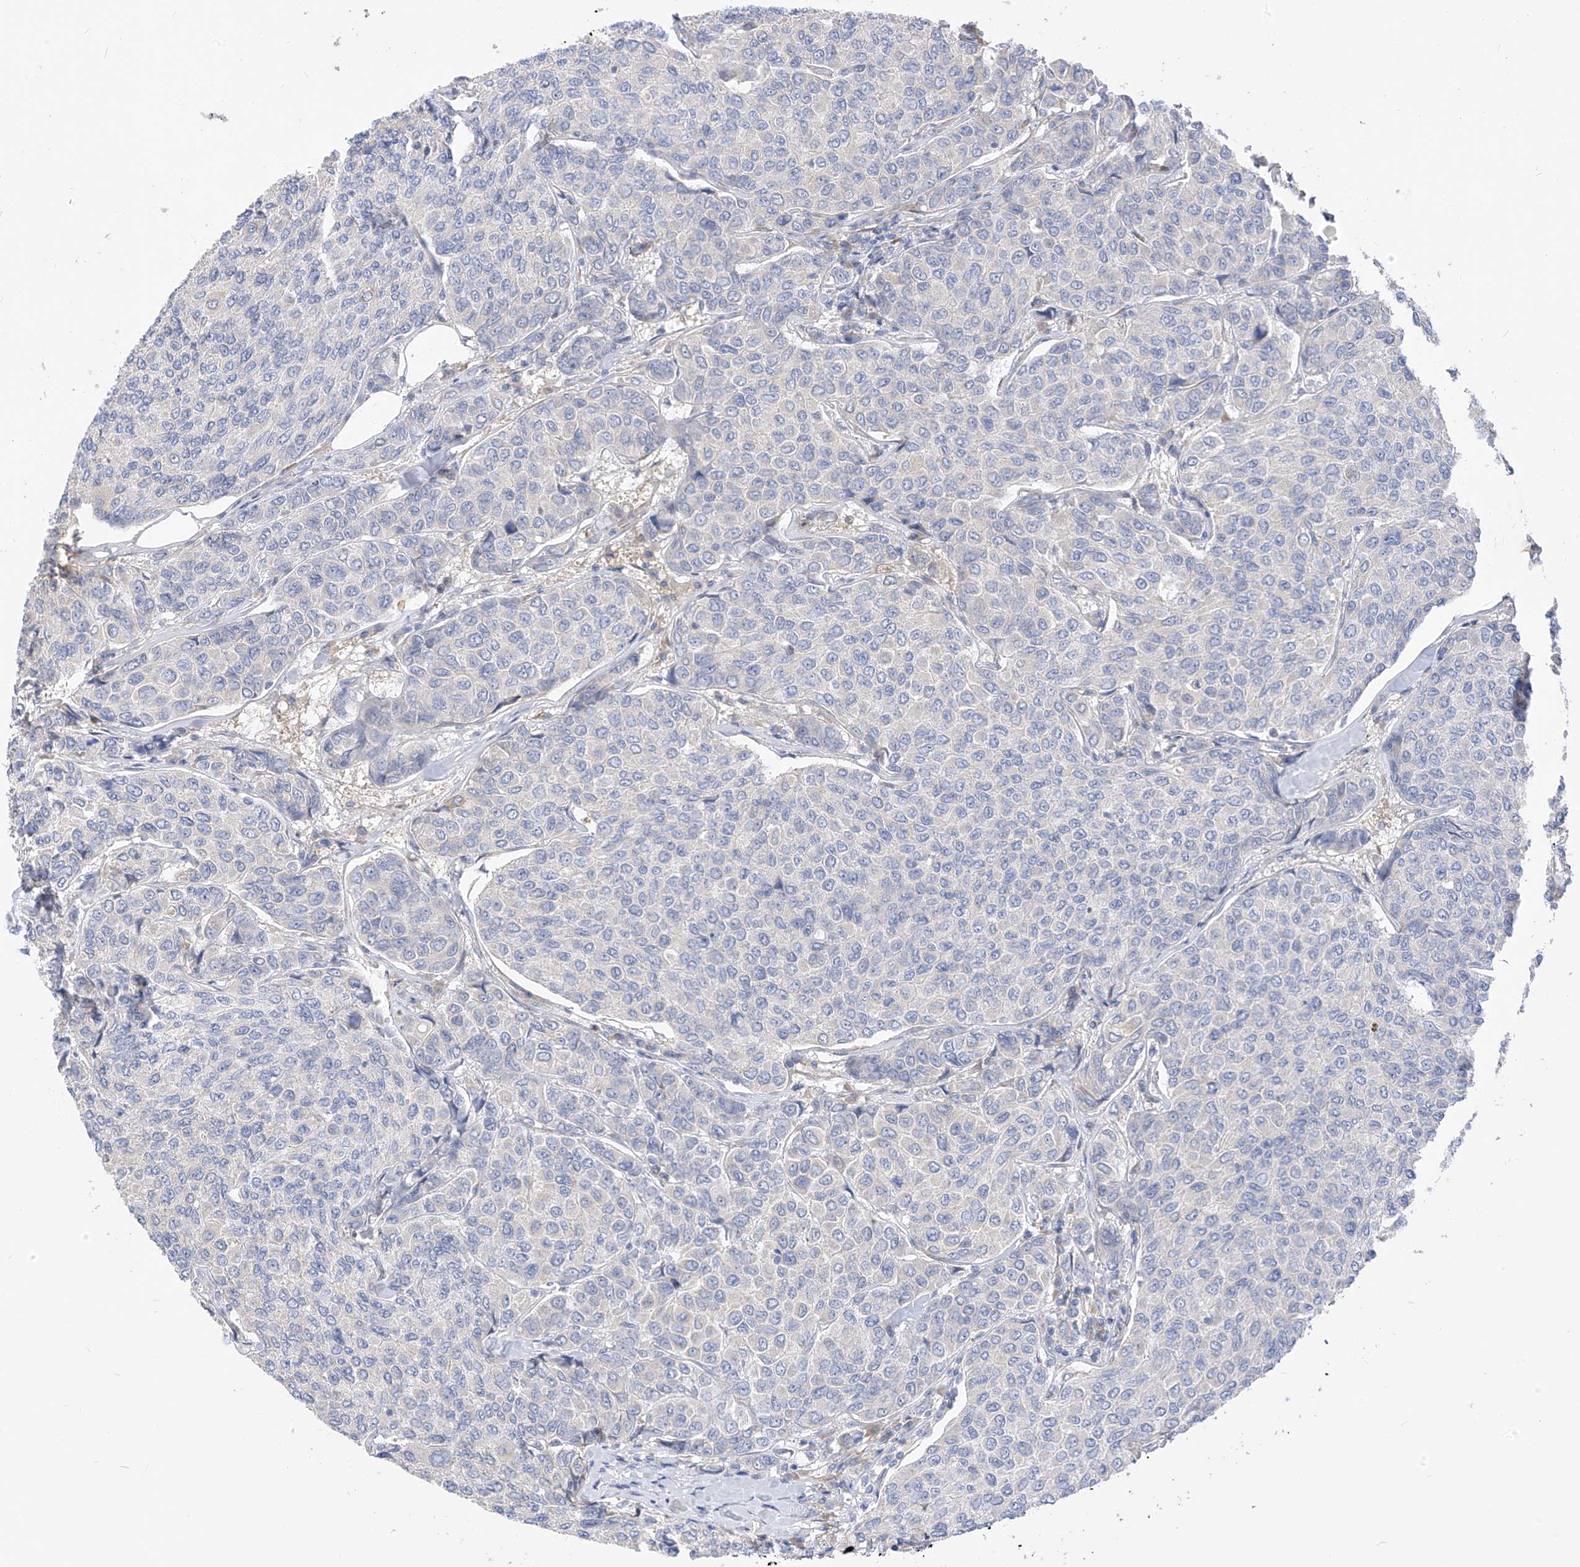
{"staining": {"intensity": "negative", "quantity": "none", "location": "none"}, "tissue": "breast cancer", "cell_type": "Tumor cells", "image_type": "cancer", "snomed": [{"axis": "morphology", "description": "Duct carcinoma"}, {"axis": "topography", "description": "Breast"}], "caption": "This is a photomicrograph of IHC staining of infiltrating ductal carcinoma (breast), which shows no staining in tumor cells.", "gene": "RASA2", "patient": {"sex": "female", "age": 55}}